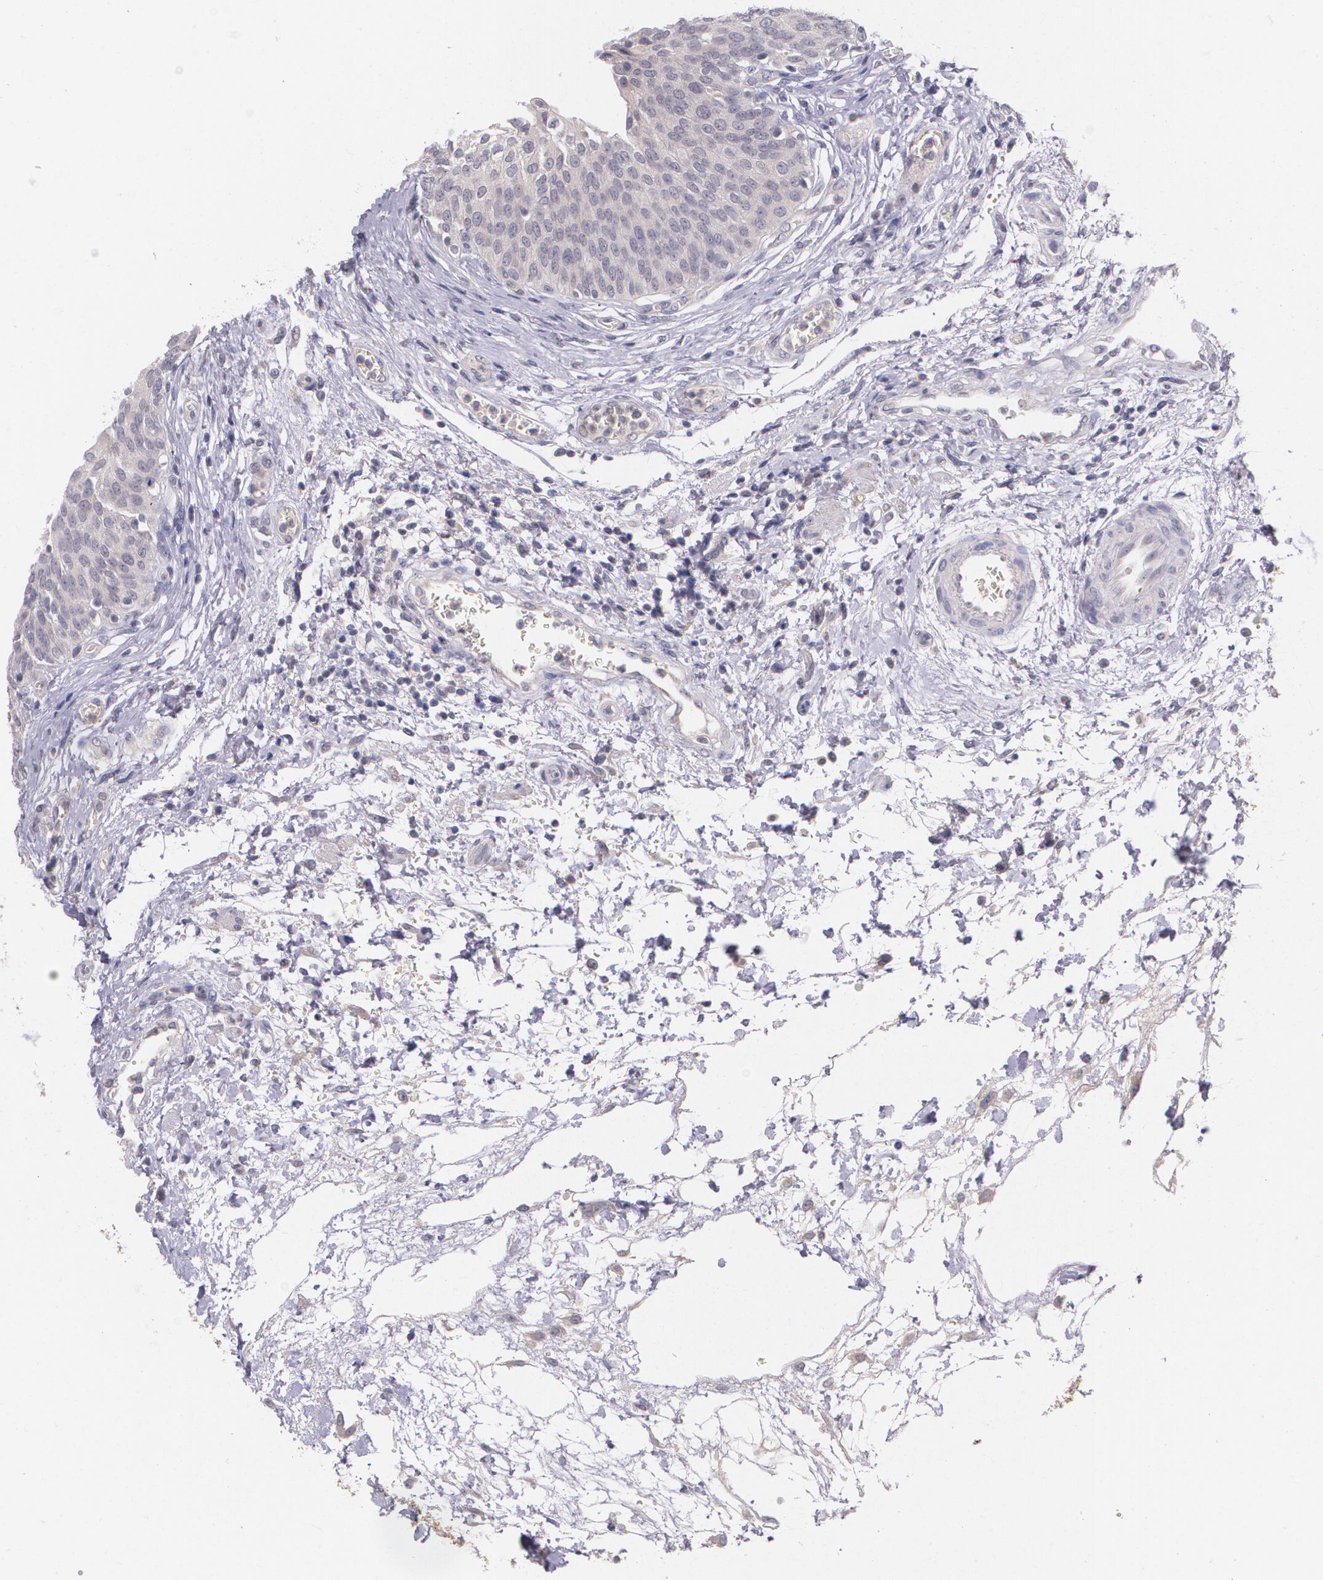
{"staining": {"intensity": "moderate", "quantity": ">75%", "location": "cytoplasmic/membranous"}, "tissue": "urinary bladder", "cell_type": "Urothelial cells", "image_type": "normal", "snomed": [{"axis": "morphology", "description": "Normal tissue, NOS"}, {"axis": "topography", "description": "Smooth muscle"}, {"axis": "topography", "description": "Urinary bladder"}], "caption": "High-magnification brightfield microscopy of unremarkable urinary bladder stained with DAB (brown) and counterstained with hematoxylin (blue). urothelial cells exhibit moderate cytoplasmic/membranous staining is appreciated in about>75% of cells. (DAB (3,3'-diaminobenzidine) IHC, brown staining for protein, blue staining for nuclei).", "gene": "TM4SF1", "patient": {"sex": "male", "age": 35}}